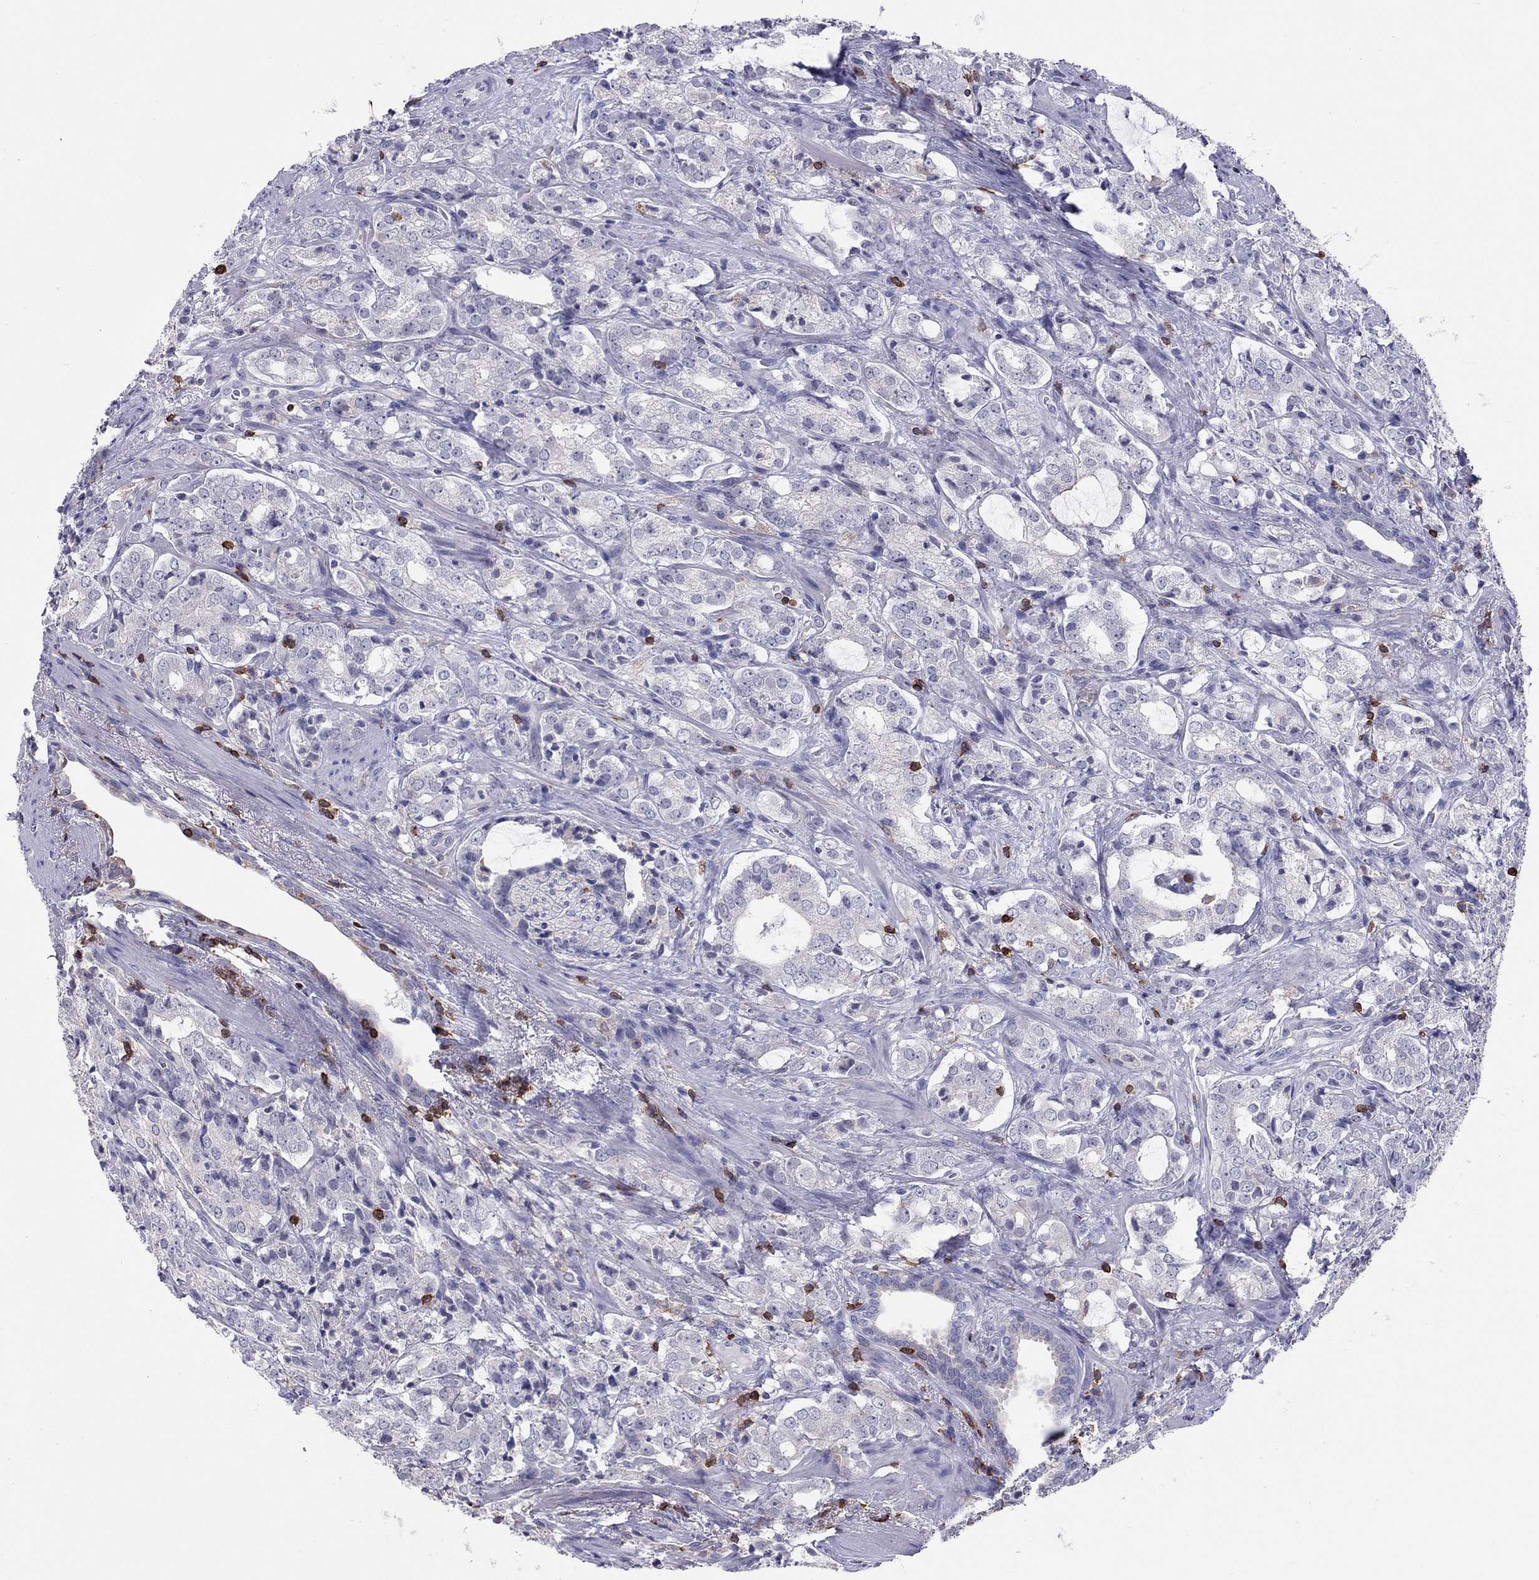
{"staining": {"intensity": "negative", "quantity": "none", "location": "none"}, "tissue": "prostate cancer", "cell_type": "Tumor cells", "image_type": "cancer", "snomed": [{"axis": "morphology", "description": "Adenocarcinoma, NOS"}, {"axis": "topography", "description": "Prostate"}], "caption": "There is no significant staining in tumor cells of prostate adenocarcinoma. (Stains: DAB immunohistochemistry with hematoxylin counter stain, Microscopy: brightfield microscopy at high magnification).", "gene": "MND1", "patient": {"sex": "male", "age": 66}}